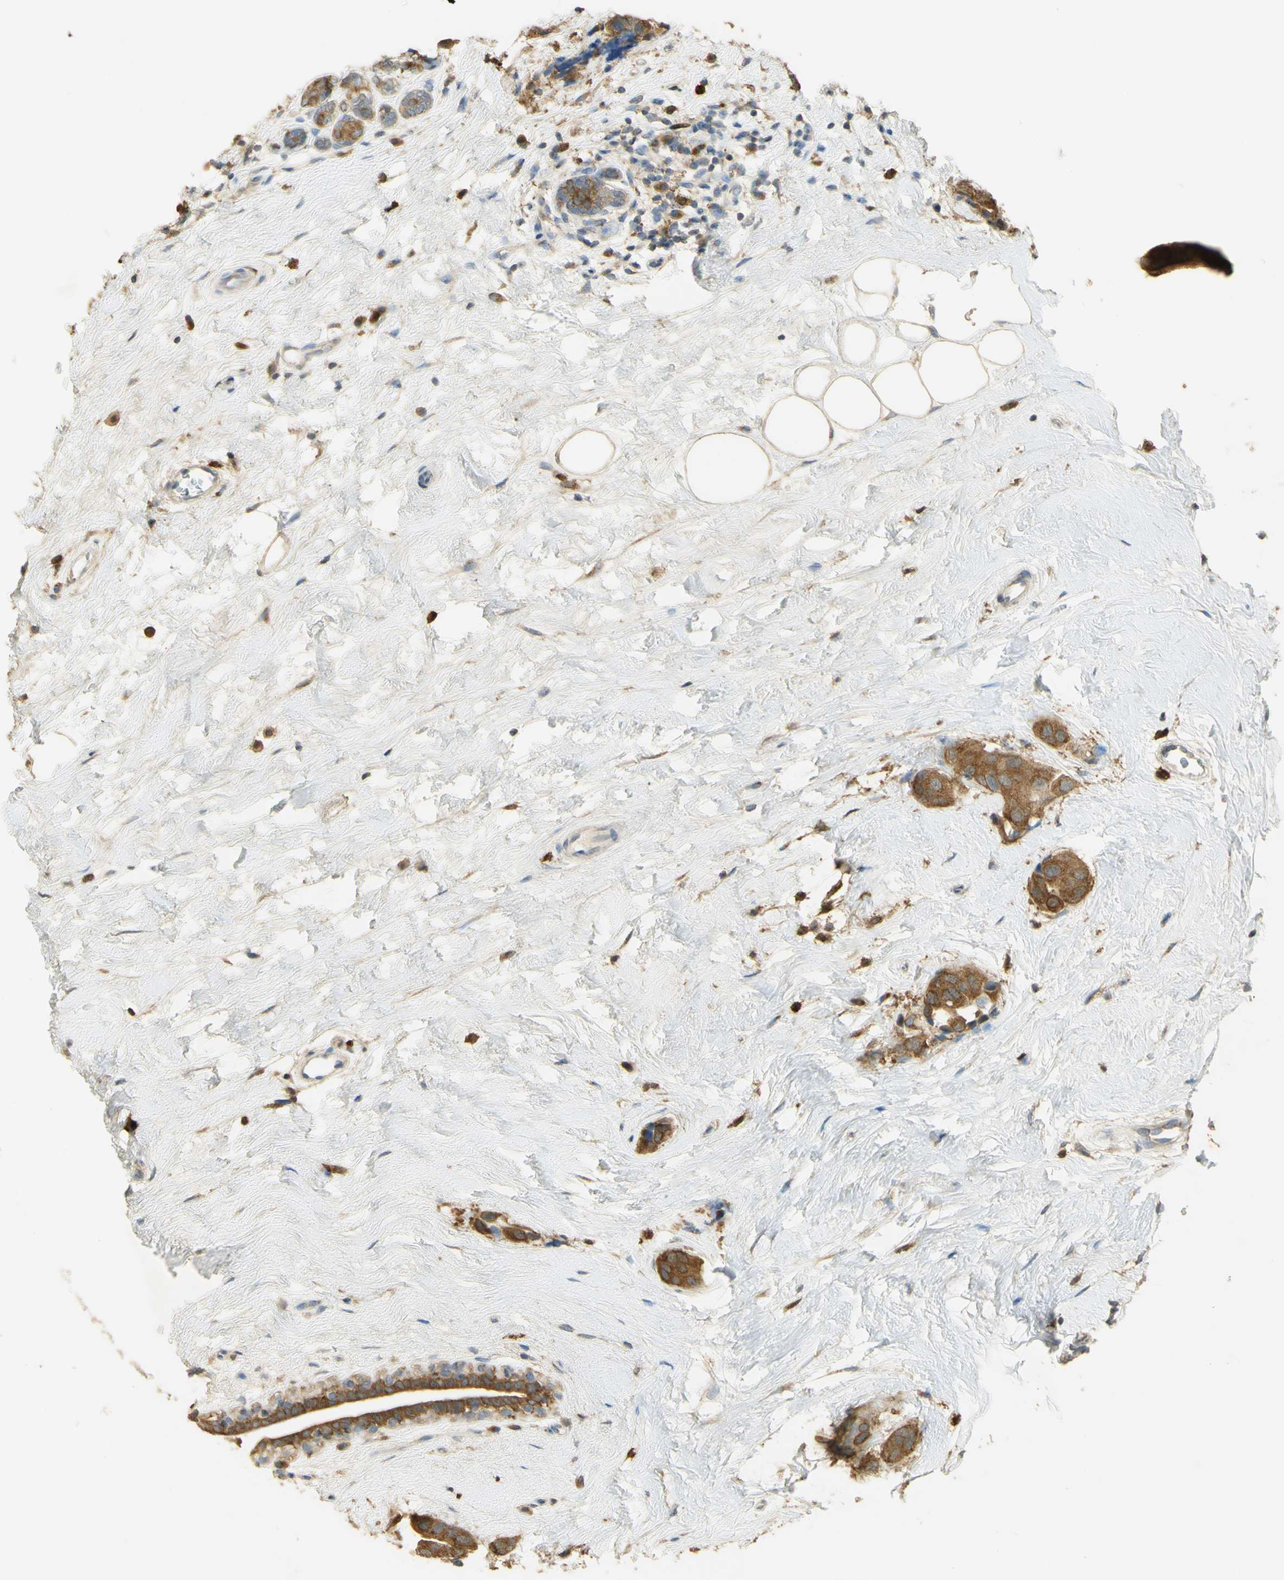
{"staining": {"intensity": "strong", "quantity": ">75%", "location": "cytoplasmic/membranous"}, "tissue": "breast cancer", "cell_type": "Tumor cells", "image_type": "cancer", "snomed": [{"axis": "morphology", "description": "Normal tissue, NOS"}, {"axis": "morphology", "description": "Duct carcinoma"}, {"axis": "topography", "description": "Breast"}], "caption": "Strong cytoplasmic/membranous protein staining is identified in approximately >75% of tumor cells in infiltrating ductal carcinoma (breast).", "gene": "PAK1", "patient": {"sex": "female", "age": 39}}